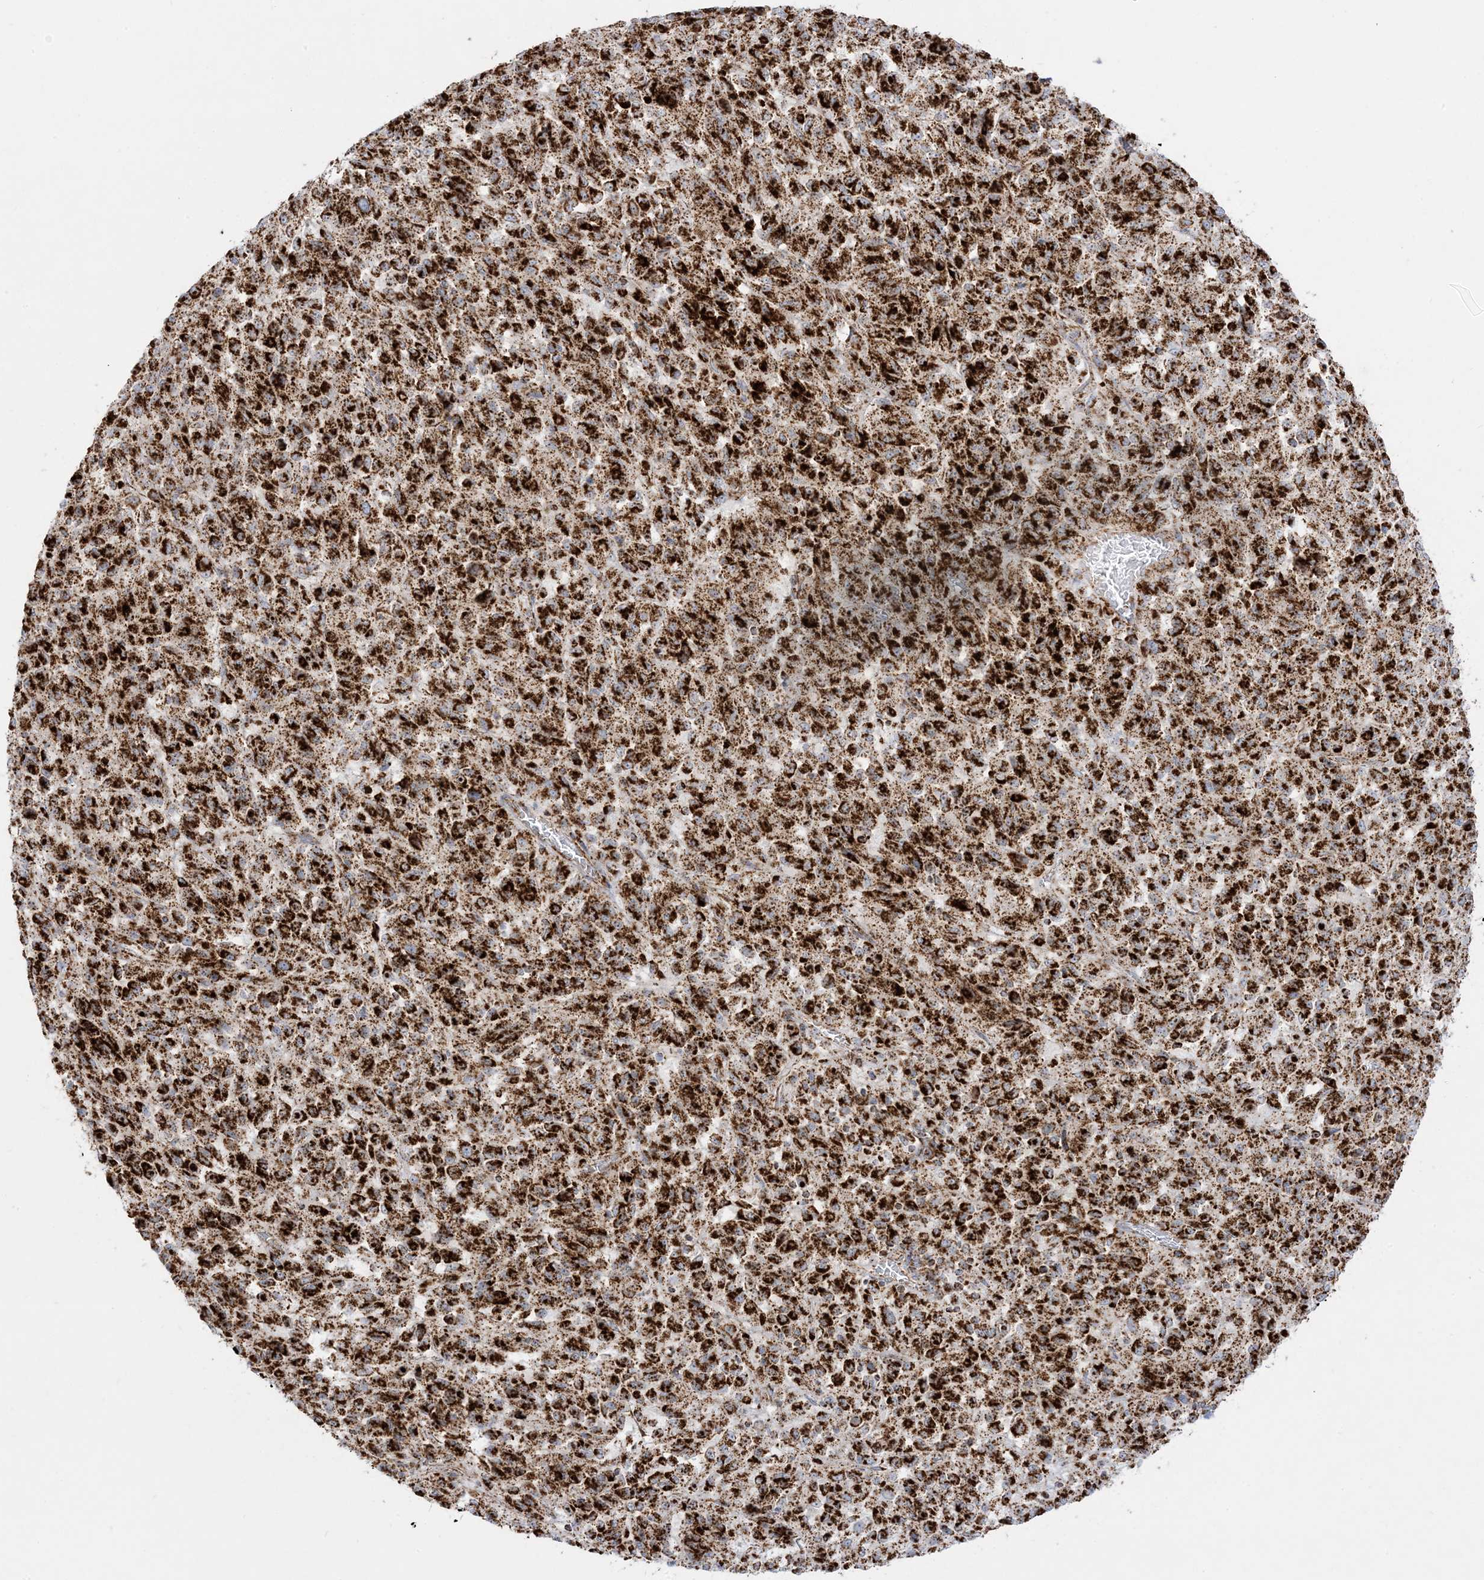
{"staining": {"intensity": "strong", "quantity": ">75%", "location": "cytoplasmic/membranous"}, "tissue": "melanoma", "cell_type": "Tumor cells", "image_type": "cancer", "snomed": [{"axis": "morphology", "description": "Malignant melanoma, Metastatic site"}, {"axis": "topography", "description": "Lung"}], "caption": "Malignant melanoma (metastatic site) stained with IHC displays strong cytoplasmic/membranous expression in approximately >75% of tumor cells.", "gene": "MRPS36", "patient": {"sex": "male", "age": 64}}